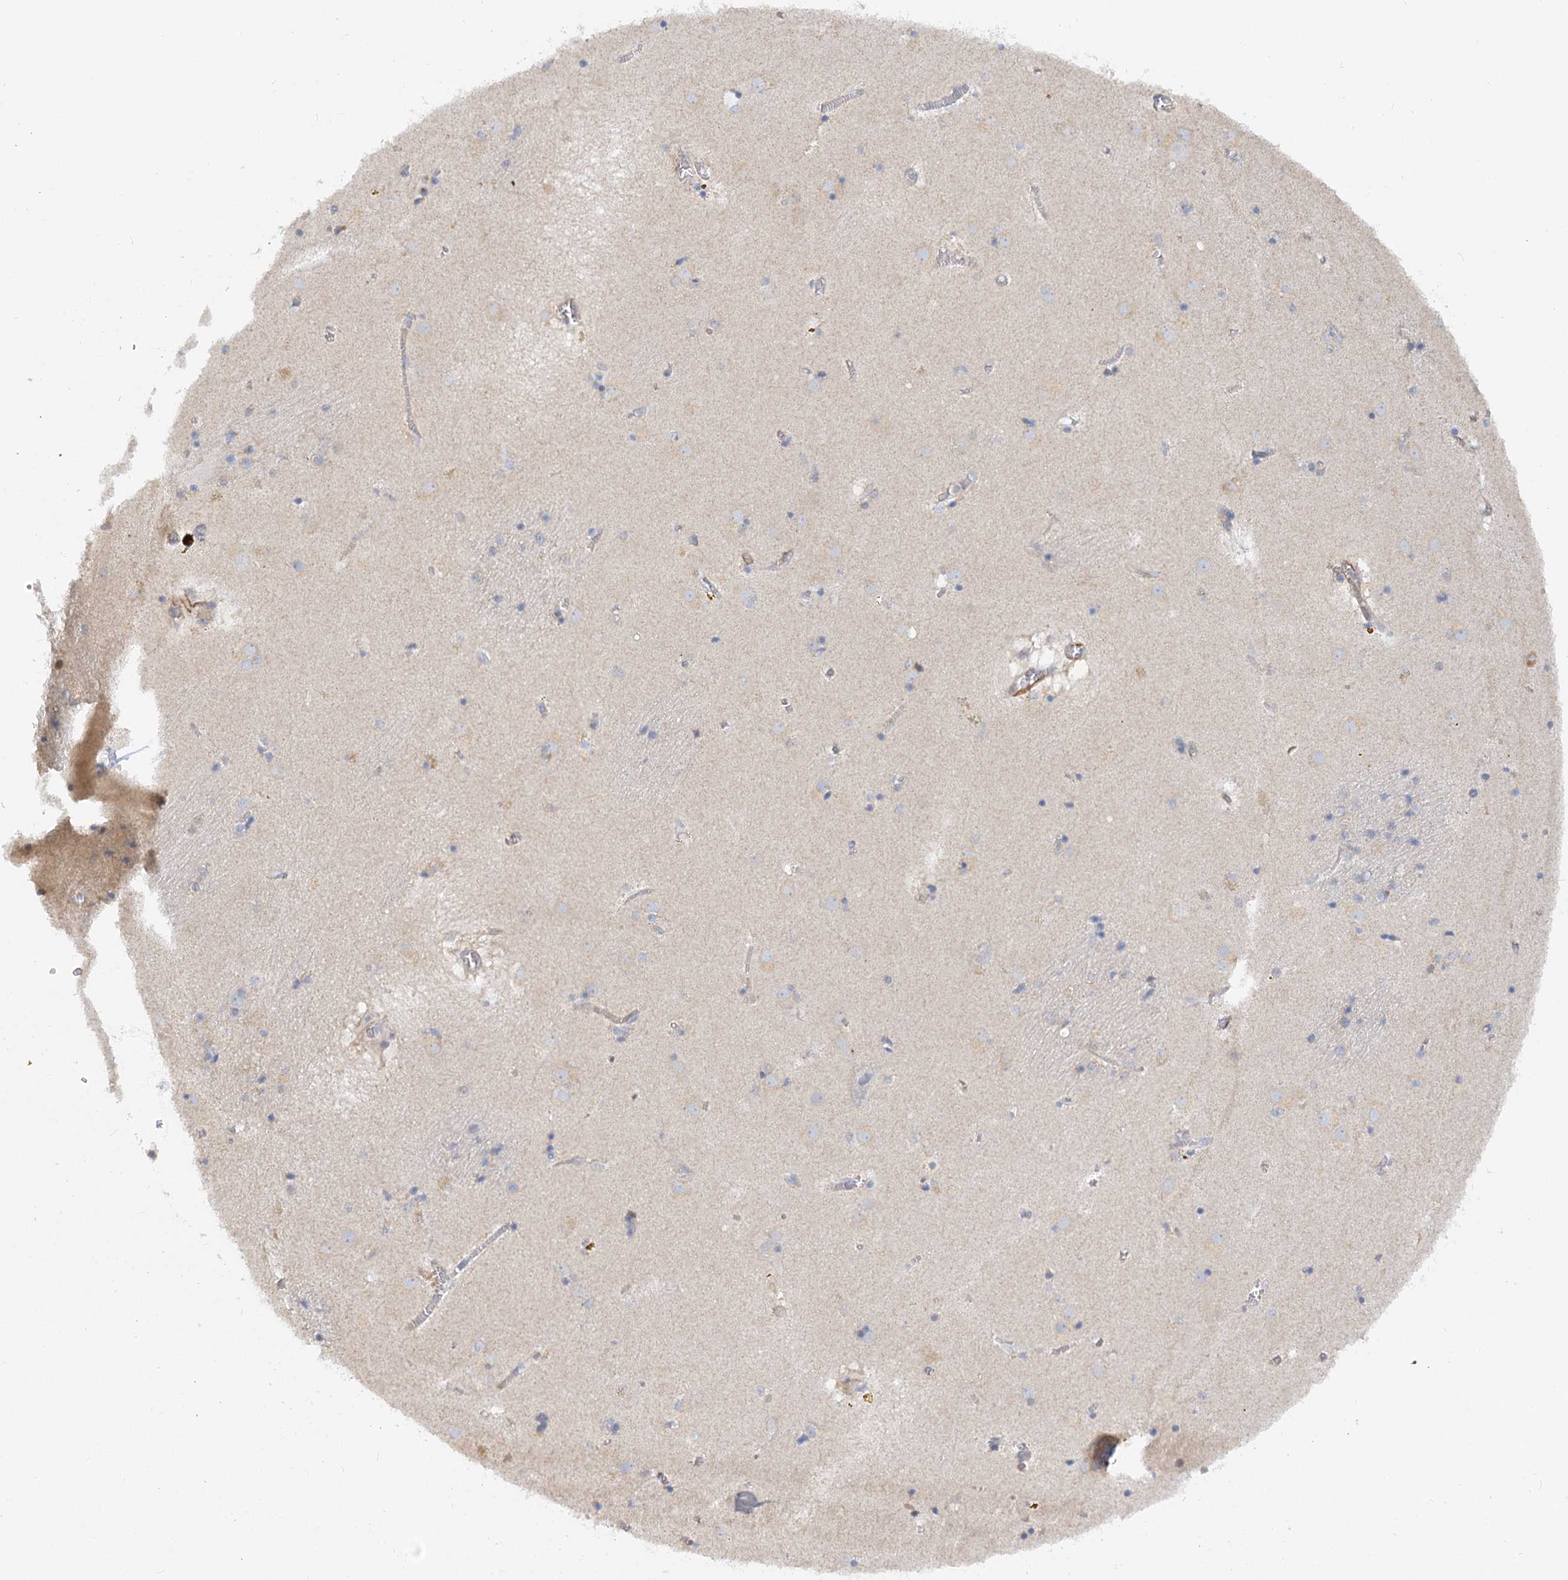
{"staining": {"intensity": "weak", "quantity": "<25%", "location": "cytoplasmic/membranous"}, "tissue": "caudate", "cell_type": "Glial cells", "image_type": "normal", "snomed": [{"axis": "morphology", "description": "Normal tissue, NOS"}, {"axis": "topography", "description": "Lateral ventricle wall"}], "caption": "This is an immunohistochemistry micrograph of normal human caudate. There is no expression in glial cells.", "gene": "NELL2", "patient": {"sex": "male", "age": 70}}